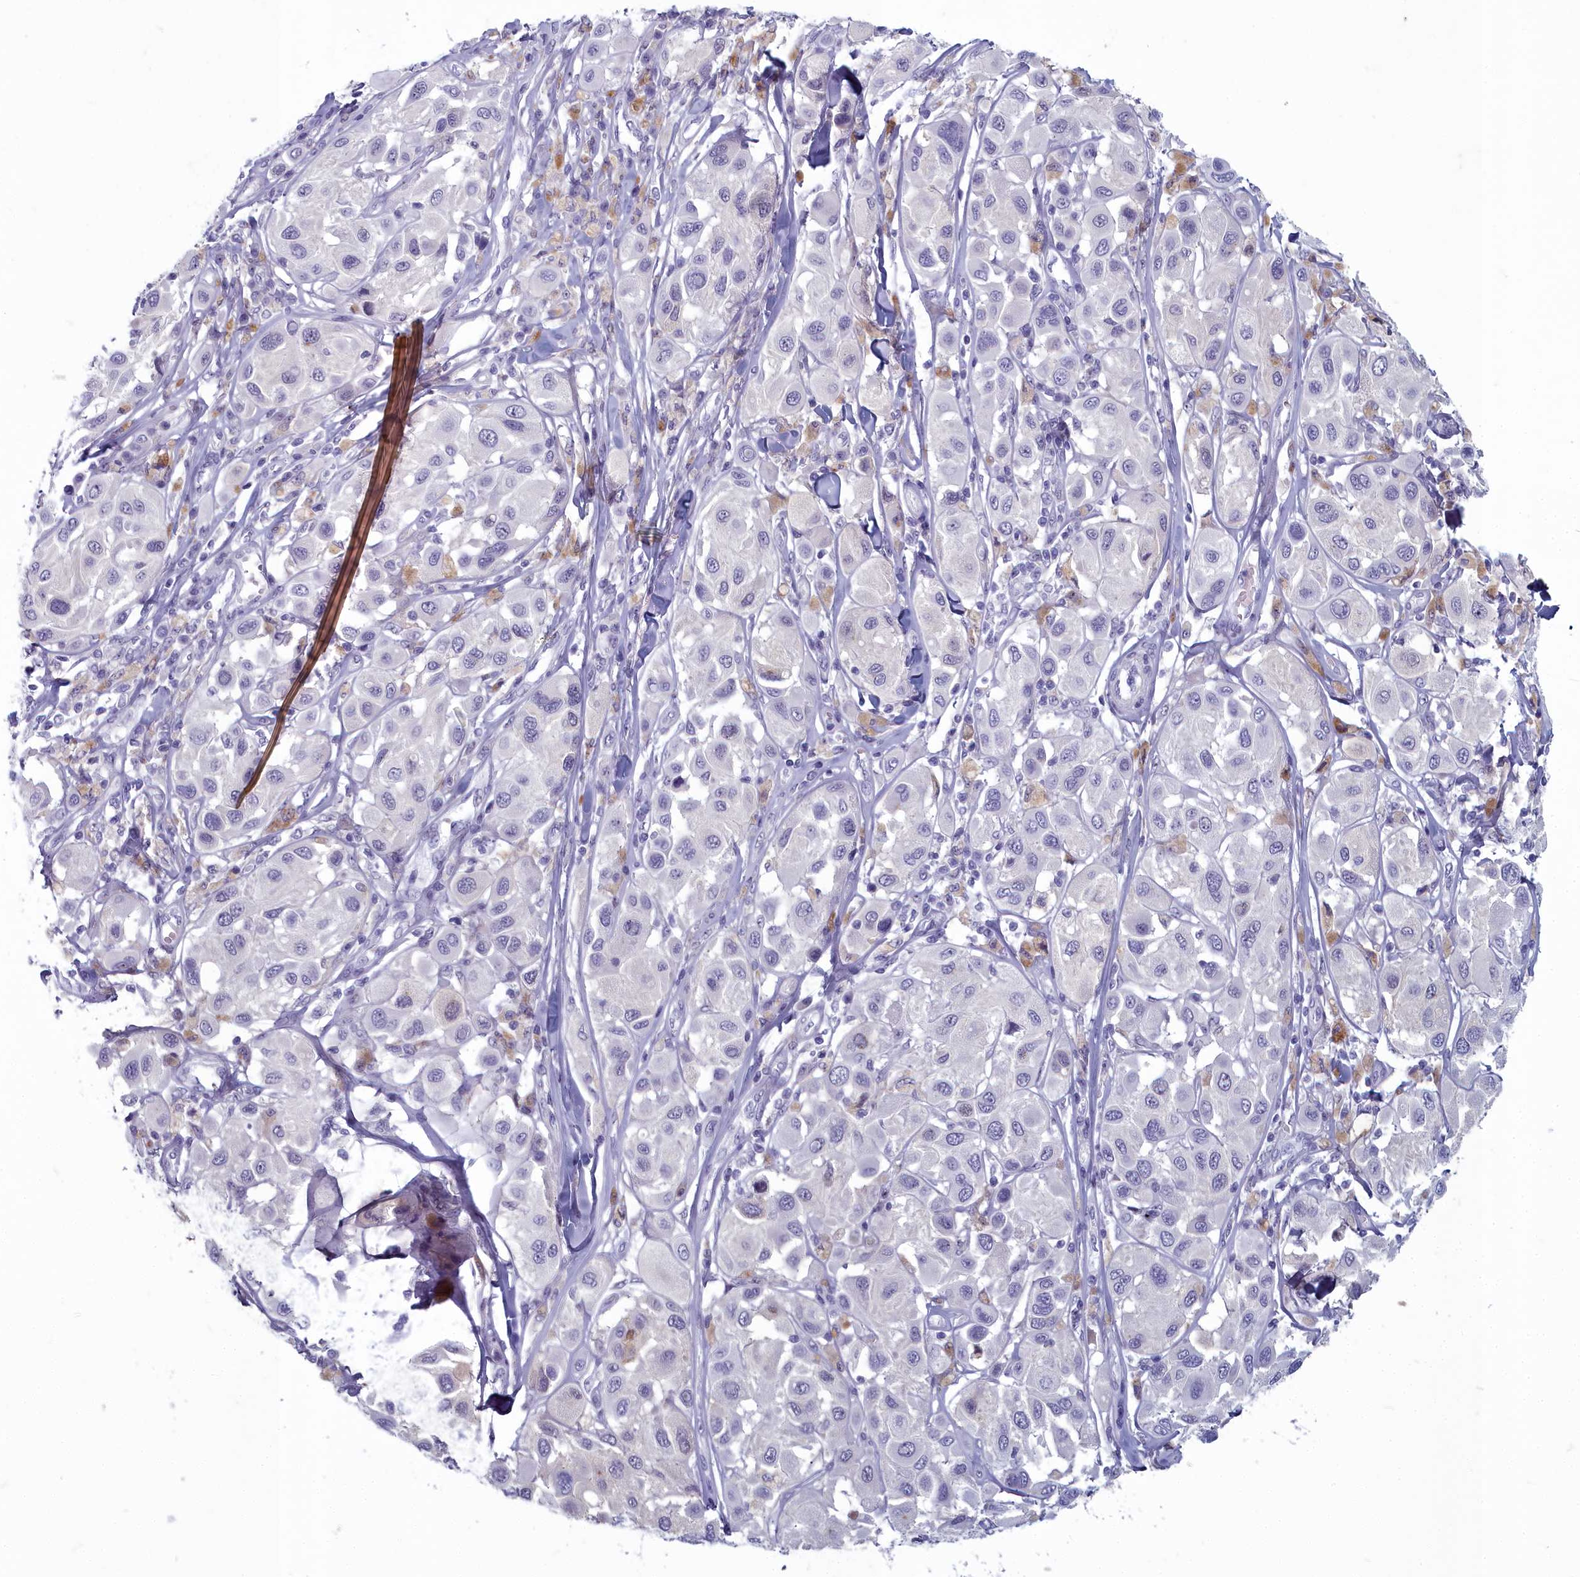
{"staining": {"intensity": "negative", "quantity": "none", "location": "none"}, "tissue": "melanoma", "cell_type": "Tumor cells", "image_type": "cancer", "snomed": [{"axis": "morphology", "description": "Malignant melanoma, Metastatic site"}, {"axis": "topography", "description": "Skin"}], "caption": "The photomicrograph reveals no significant staining in tumor cells of melanoma.", "gene": "INSYN2A", "patient": {"sex": "male", "age": 41}}